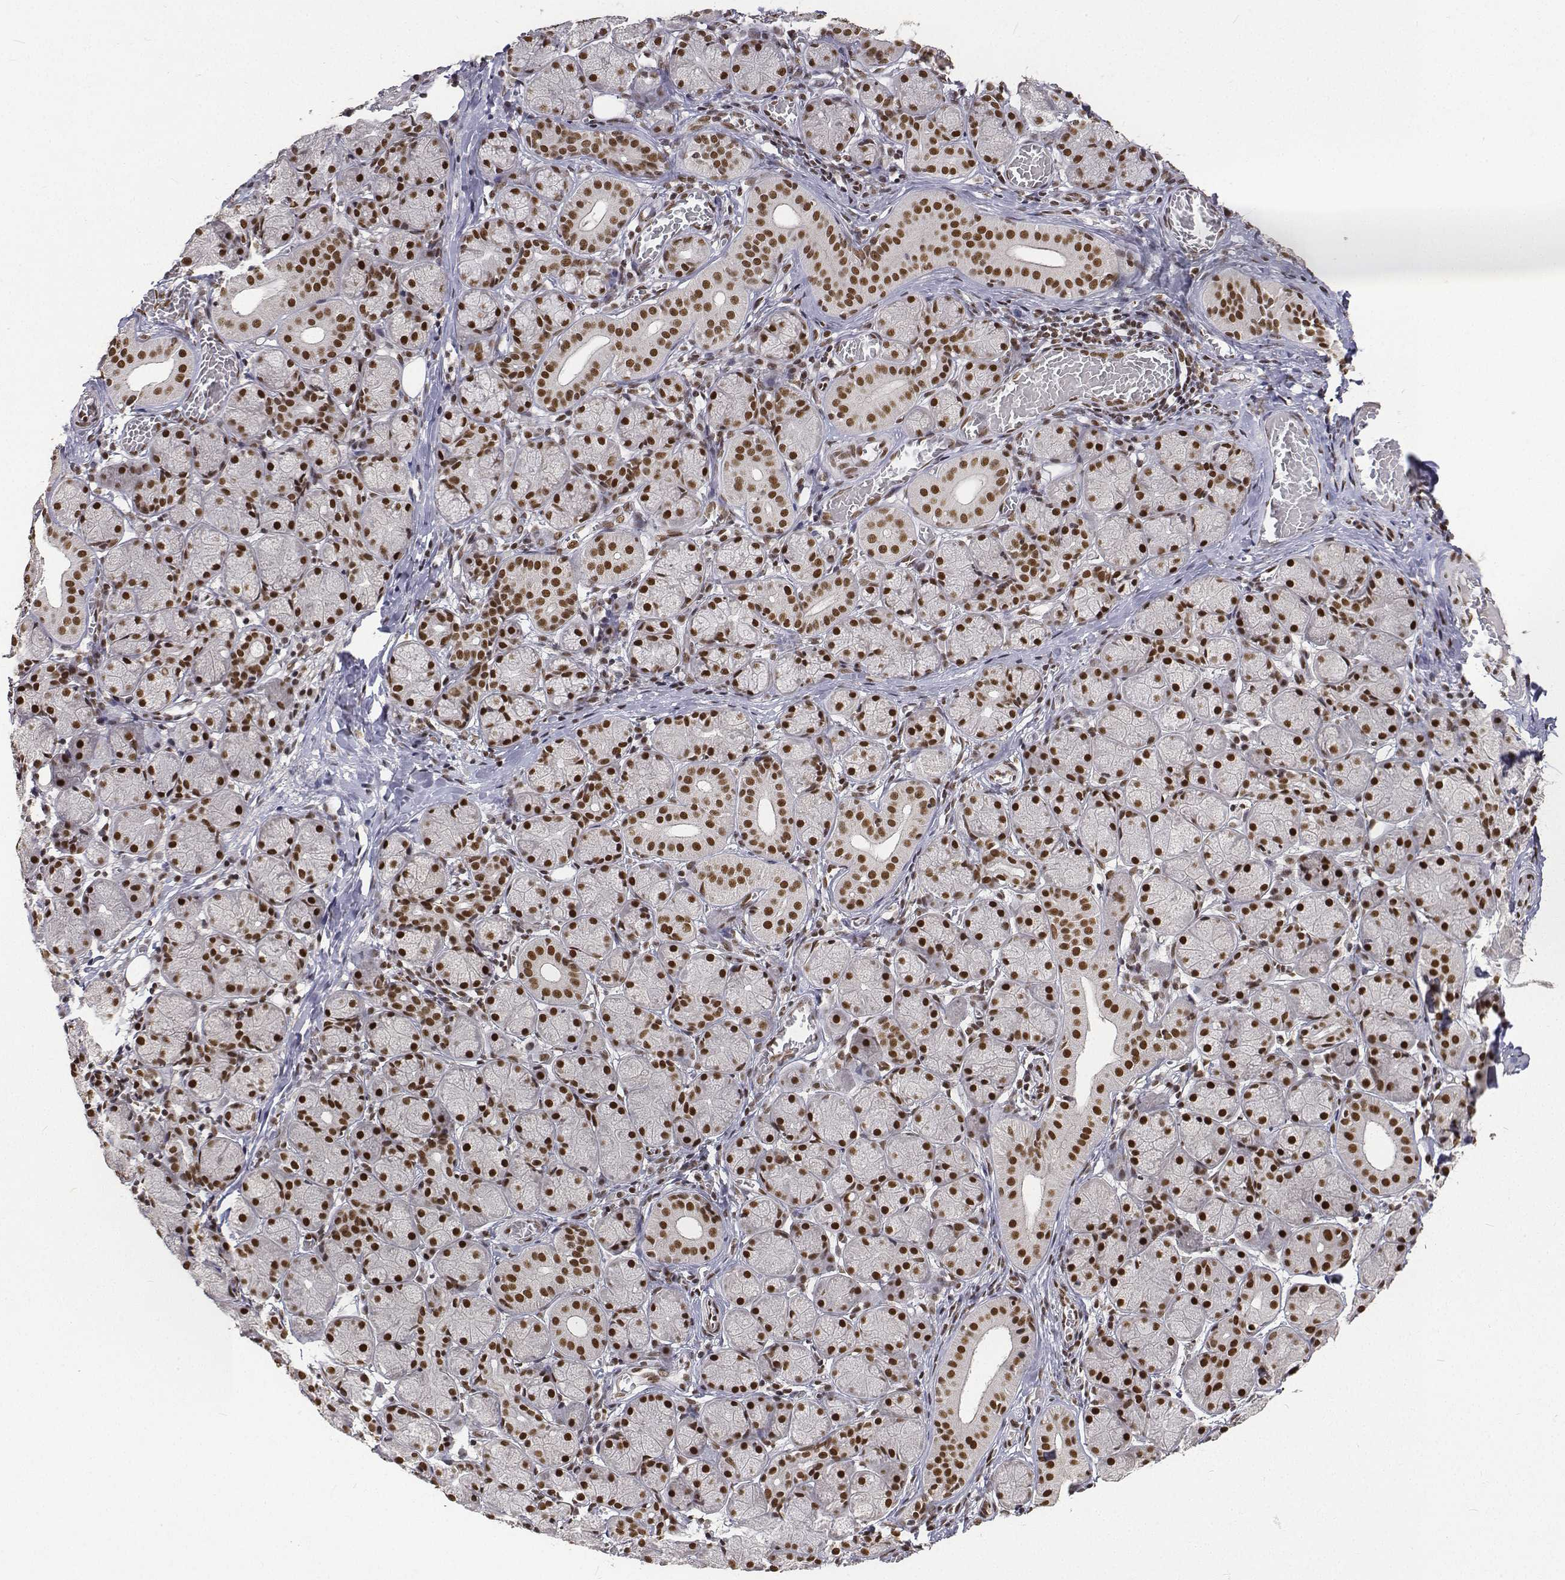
{"staining": {"intensity": "strong", "quantity": ">75%", "location": "nuclear"}, "tissue": "salivary gland", "cell_type": "Glandular cells", "image_type": "normal", "snomed": [{"axis": "morphology", "description": "Normal tissue, NOS"}, {"axis": "topography", "description": "Salivary gland"}, {"axis": "topography", "description": "Peripheral nerve tissue"}], "caption": "Salivary gland stained with DAB immunohistochemistry (IHC) exhibits high levels of strong nuclear staining in approximately >75% of glandular cells. (brown staining indicates protein expression, while blue staining denotes nuclei).", "gene": "ATRX", "patient": {"sex": "female", "age": 24}}